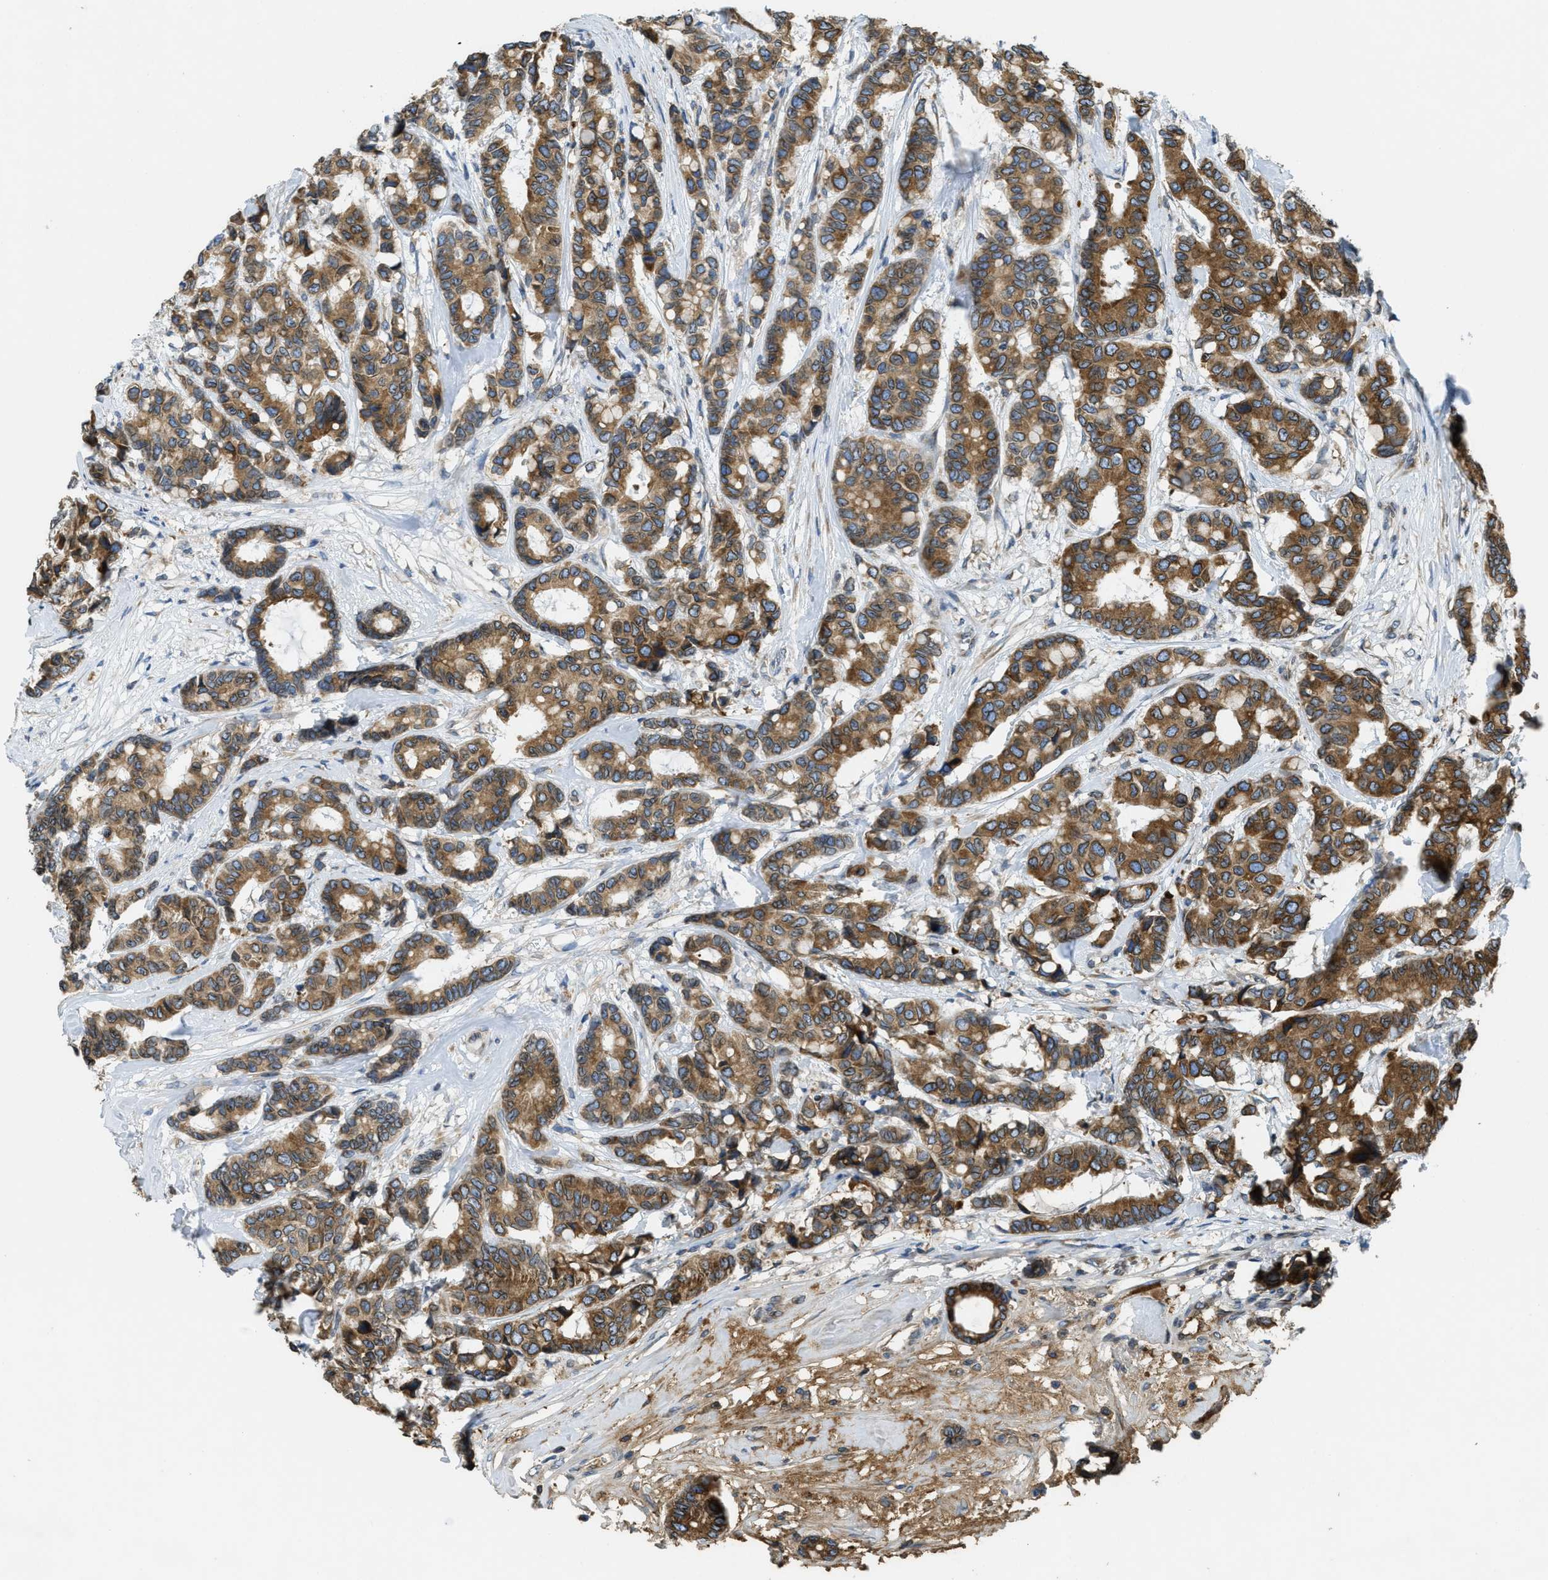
{"staining": {"intensity": "strong", "quantity": ">75%", "location": "cytoplasmic/membranous"}, "tissue": "breast cancer", "cell_type": "Tumor cells", "image_type": "cancer", "snomed": [{"axis": "morphology", "description": "Duct carcinoma"}, {"axis": "topography", "description": "Breast"}], "caption": "High-magnification brightfield microscopy of breast cancer stained with DAB (brown) and counterstained with hematoxylin (blue). tumor cells exhibit strong cytoplasmic/membranous expression is identified in approximately>75% of cells.", "gene": "MPDU1", "patient": {"sex": "female", "age": 87}}